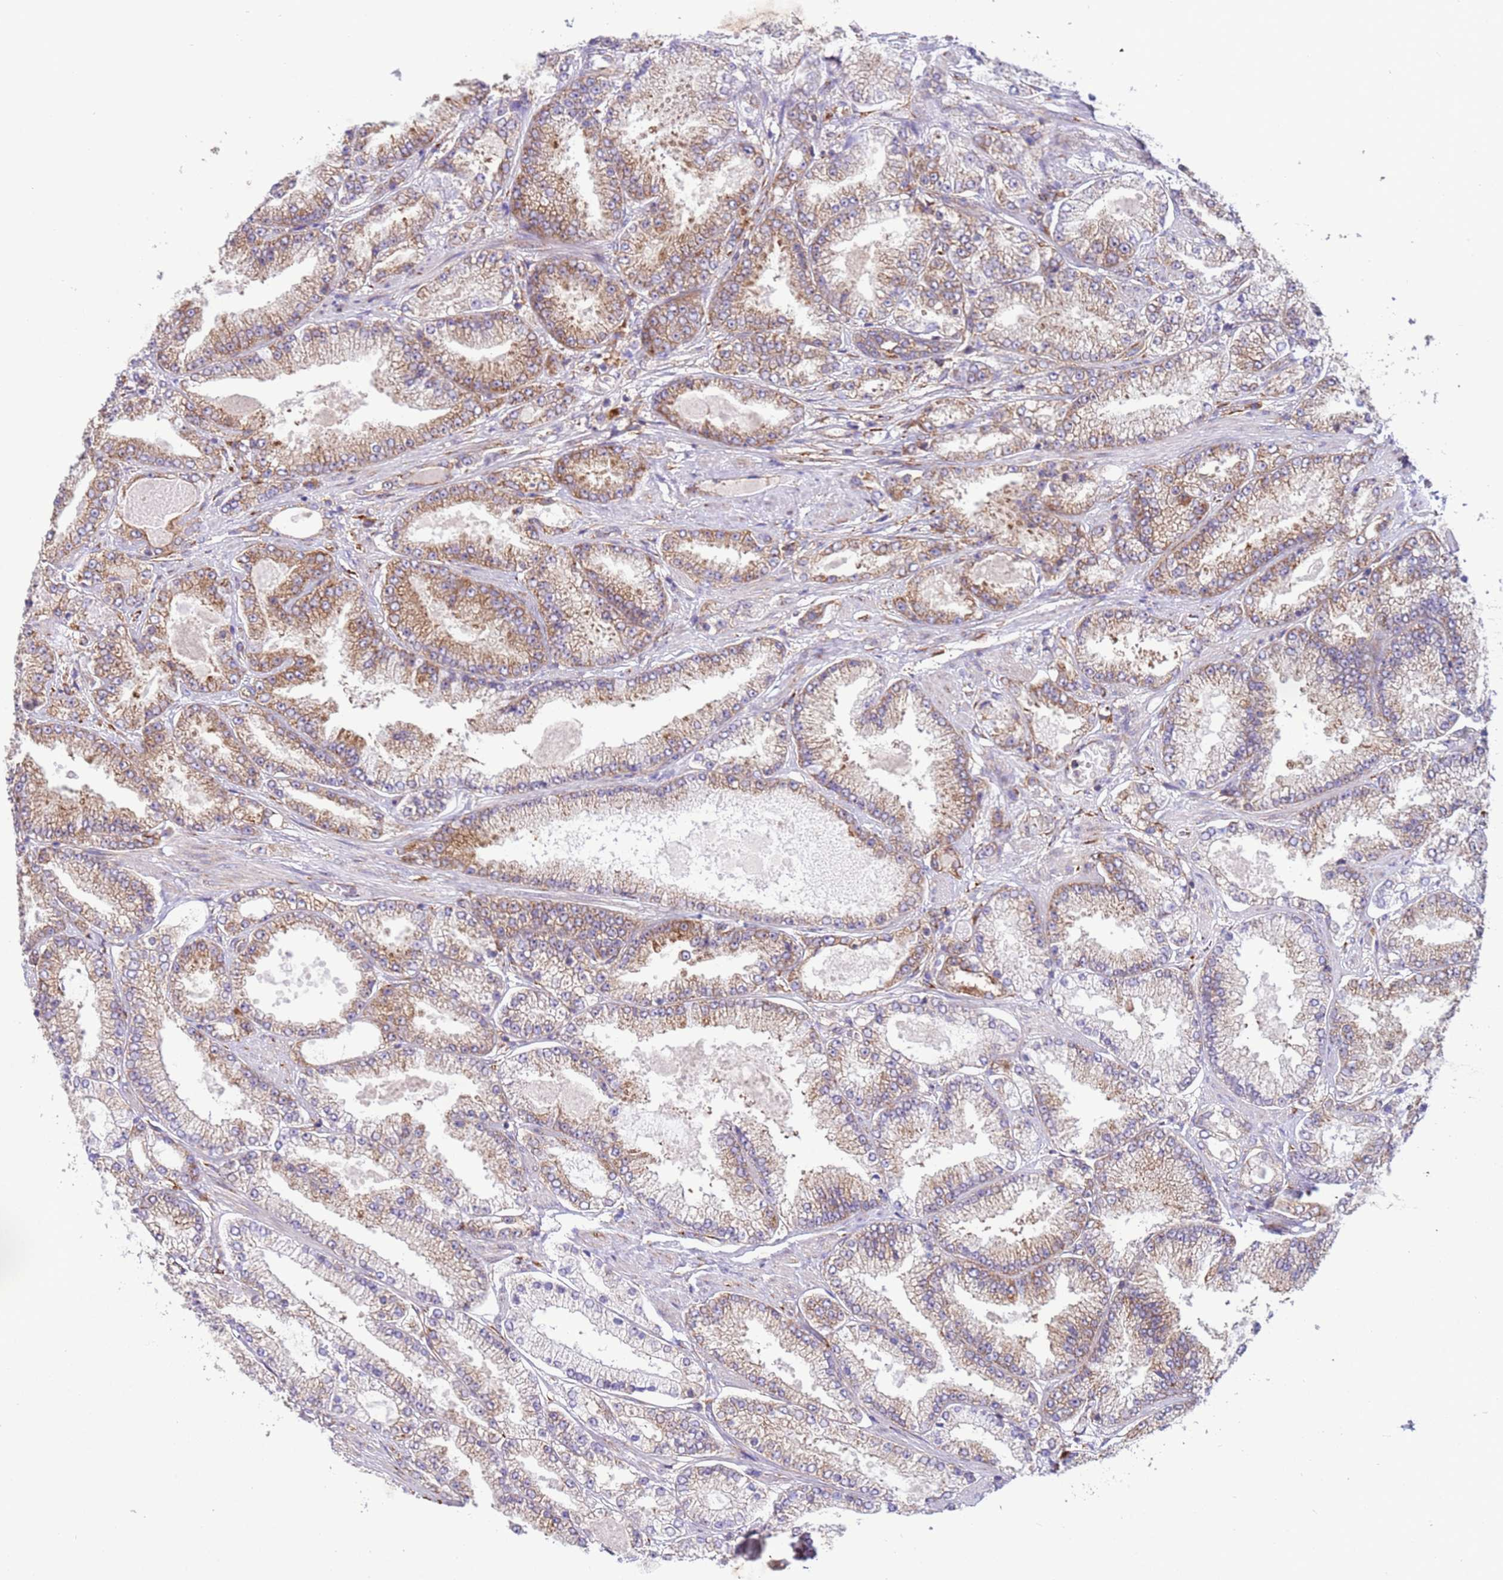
{"staining": {"intensity": "moderate", "quantity": ">75%", "location": "cytoplasmic/membranous"}, "tissue": "prostate cancer", "cell_type": "Tumor cells", "image_type": "cancer", "snomed": [{"axis": "morphology", "description": "Adenocarcinoma, High grade"}, {"axis": "topography", "description": "Prostate"}], "caption": "Tumor cells reveal medium levels of moderate cytoplasmic/membranous staining in approximately >75% of cells in human prostate high-grade adenocarcinoma.", "gene": "VARS1", "patient": {"sex": "male", "age": 68}}